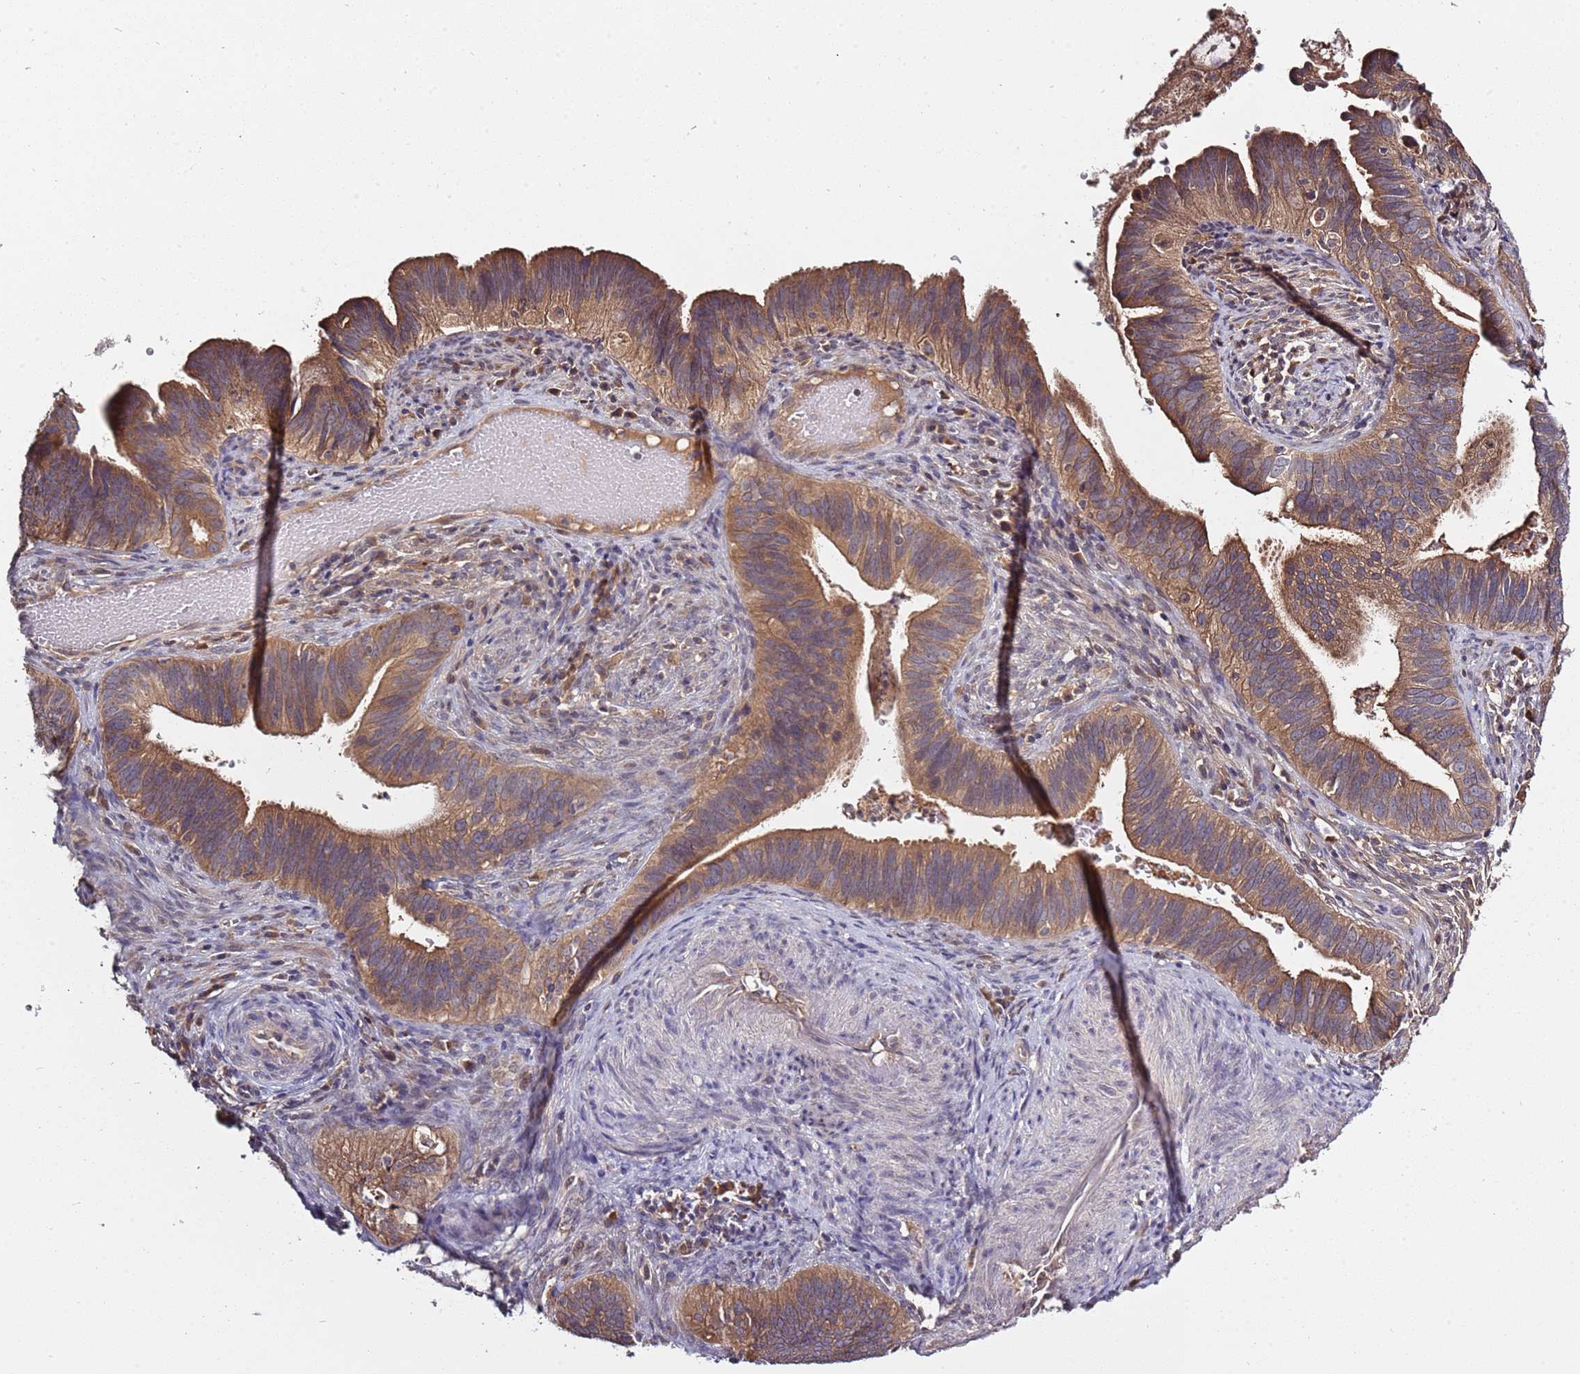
{"staining": {"intensity": "moderate", "quantity": ">75%", "location": "cytoplasmic/membranous"}, "tissue": "cervical cancer", "cell_type": "Tumor cells", "image_type": "cancer", "snomed": [{"axis": "morphology", "description": "Adenocarcinoma, NOS"}, {"axis": "topography", "description": "Cervix"}], "caption": "High-magnification brightfield microscopy of cervical adenocarcinoma stained with DAB (3,3'-diaminobenzidine) (brown) and counterstained with hematoxylin (blue). tumor cells exhibit moderate cytoplasmic/membranous staining is appreciated in approximately>75% of cells.", "gene": "USP32", "patient": {"sex": "female", "age": 42}}